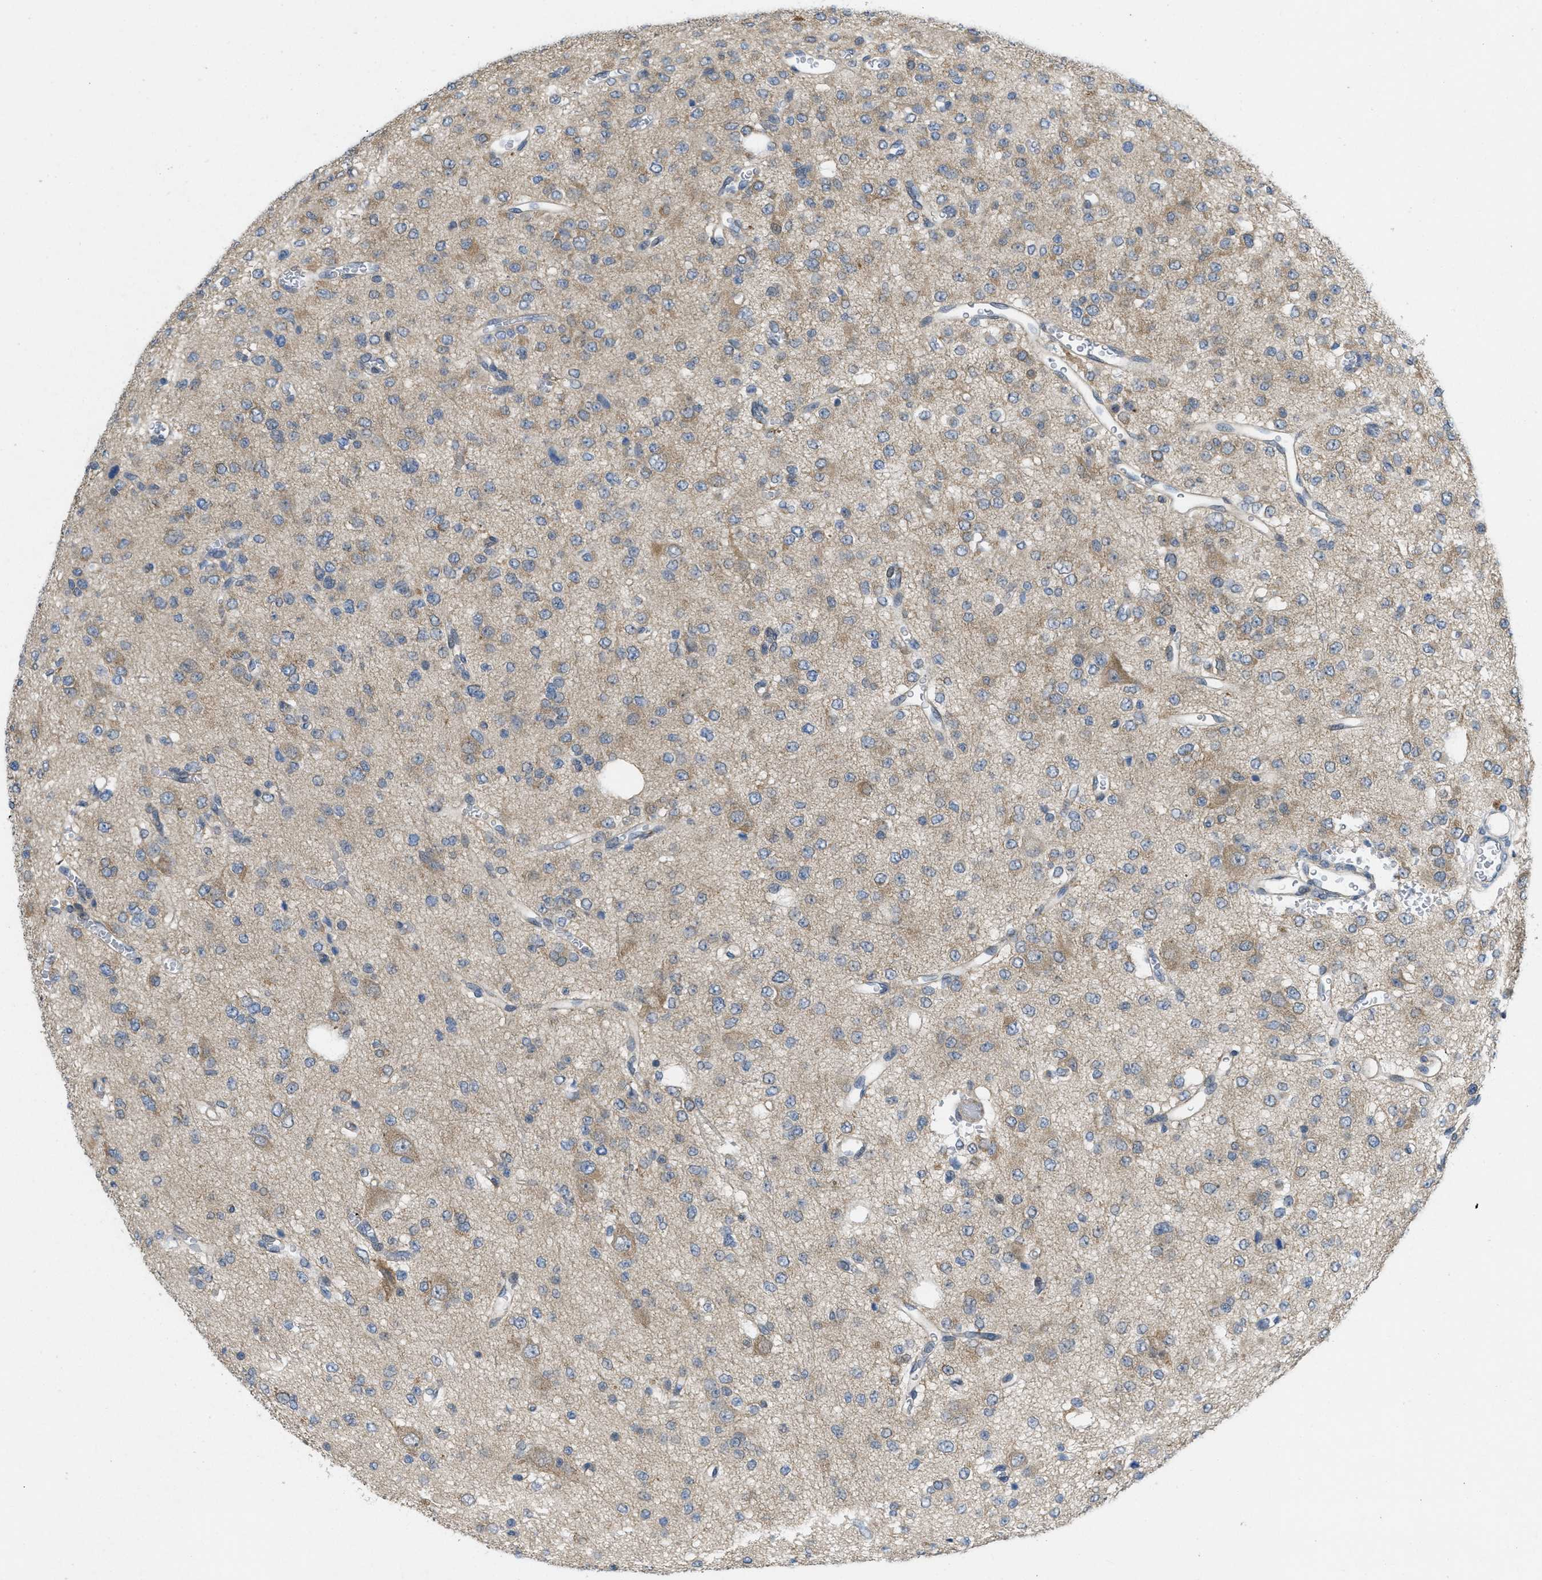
{"staining": {"intensity": "weak", "quantity": "<25%", "location": "cytoplasmic/membranous"}, "tissue": "glioma", "cell_type": "Tumor cells", "image_type": "cancer", "snomed": [{"axis": "morphology", "description": "Glioma, malignant, Low grade"}, {"axis": "topography", "description": "Brain"}], "caption": "A photomicrograph of human glioma is negative for staining in tumor cells. (Brightfield microscopy of DAB immunohistochemistry at high magnification).", "gene": "IFNLR1", "patient": {"sex": "male", "age": 38}}